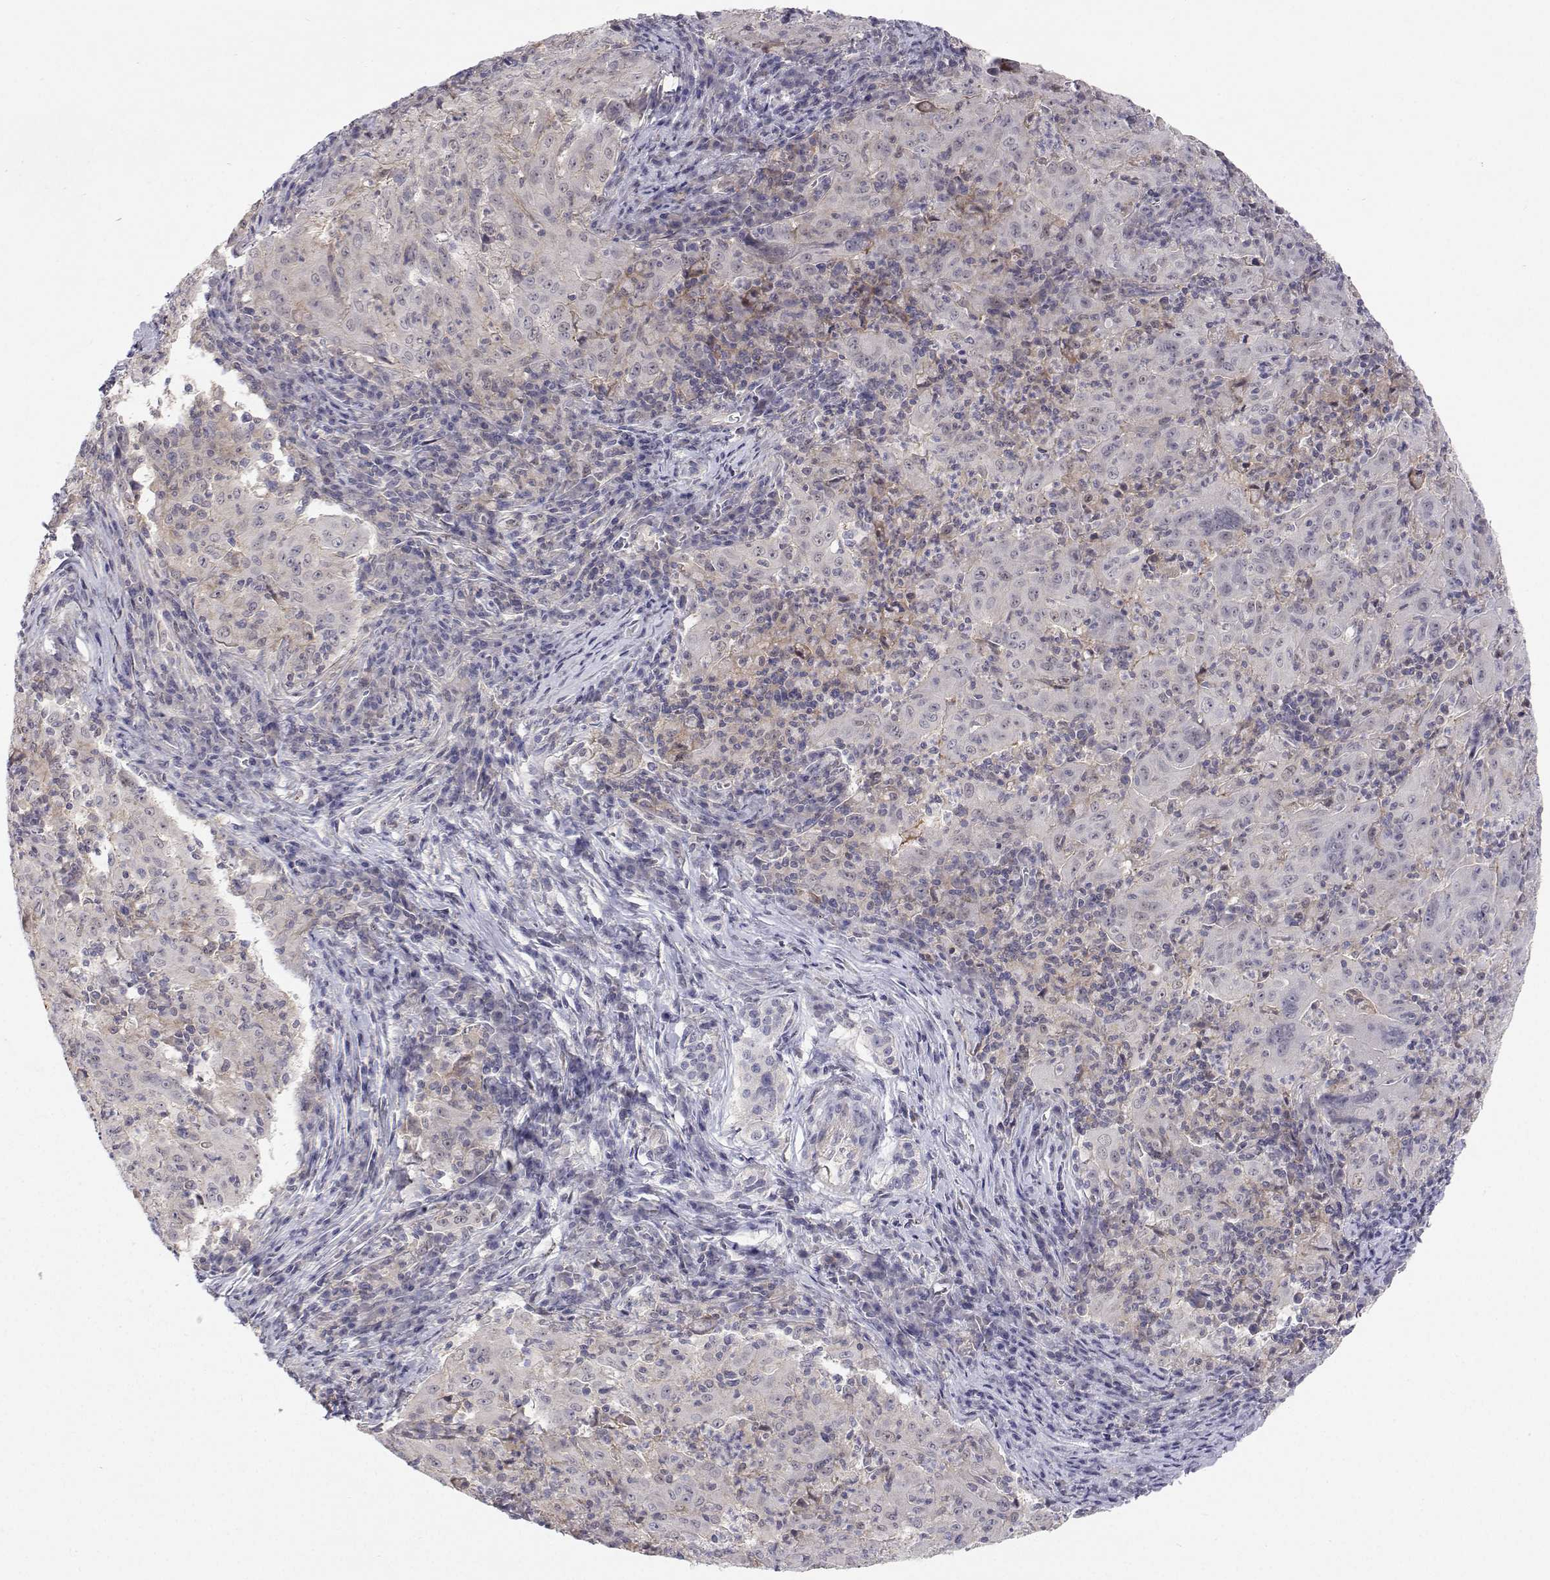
{"staining": {"intensity": "negative", "quantity": "none", "location": "none"}, "tissue": "pancreatic cancer", "cell_type": "Tumor cells", "image_type": "cancer", "snomed": [{"axis": "morphology", "description": "Adenocarcinoma, NOS"}, {"axis": "topography", "description": "Pancreas"}], "caption": "Protein analysis of pancreatic adenocarcinoma exhibits no significant expression in tumor cells.", "gene": "MYPN", "patient": {"sex": "male", "age": 63}}